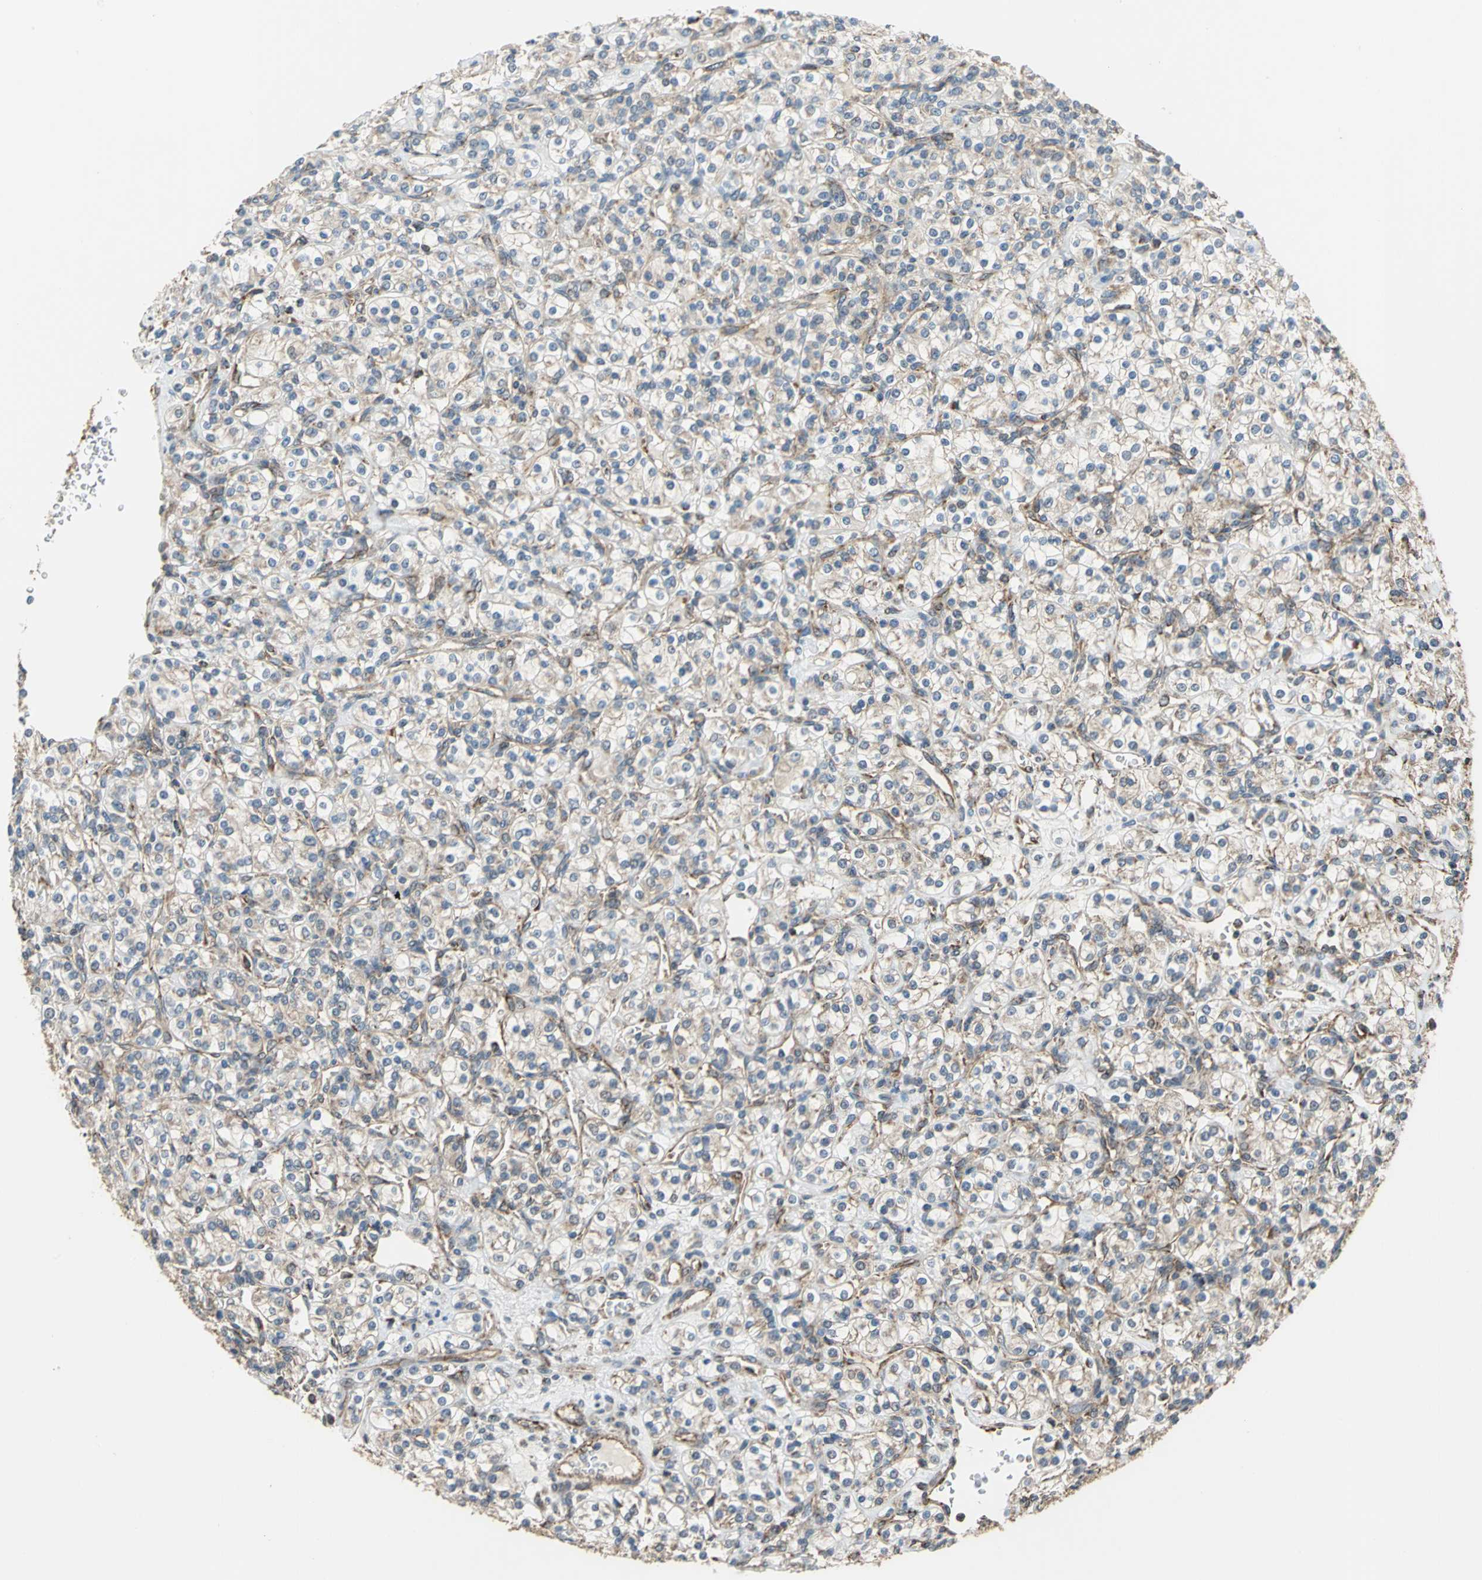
{"staining": {"intensity": "weak", "quantity": "25%-75%", "location": "cytoplasmic/membranous"}, "tissue": "renal cancer", "cell_type": "Tumor cells", "image_type": "cancer", "snomed": [{"axis": "morphology", "description": "Adenocarcinoma, NOS"}, {"axis": "topography", "description": "Kidney"}], "caption": "Protein analysis of adenocarcinoma (renal) tissue exhibits weak cytoplasmic/membranous expression in about 25%-75% of tumor cells.", "gene": "MRPS22", "patient": {"sex": "male", "age": 77}}